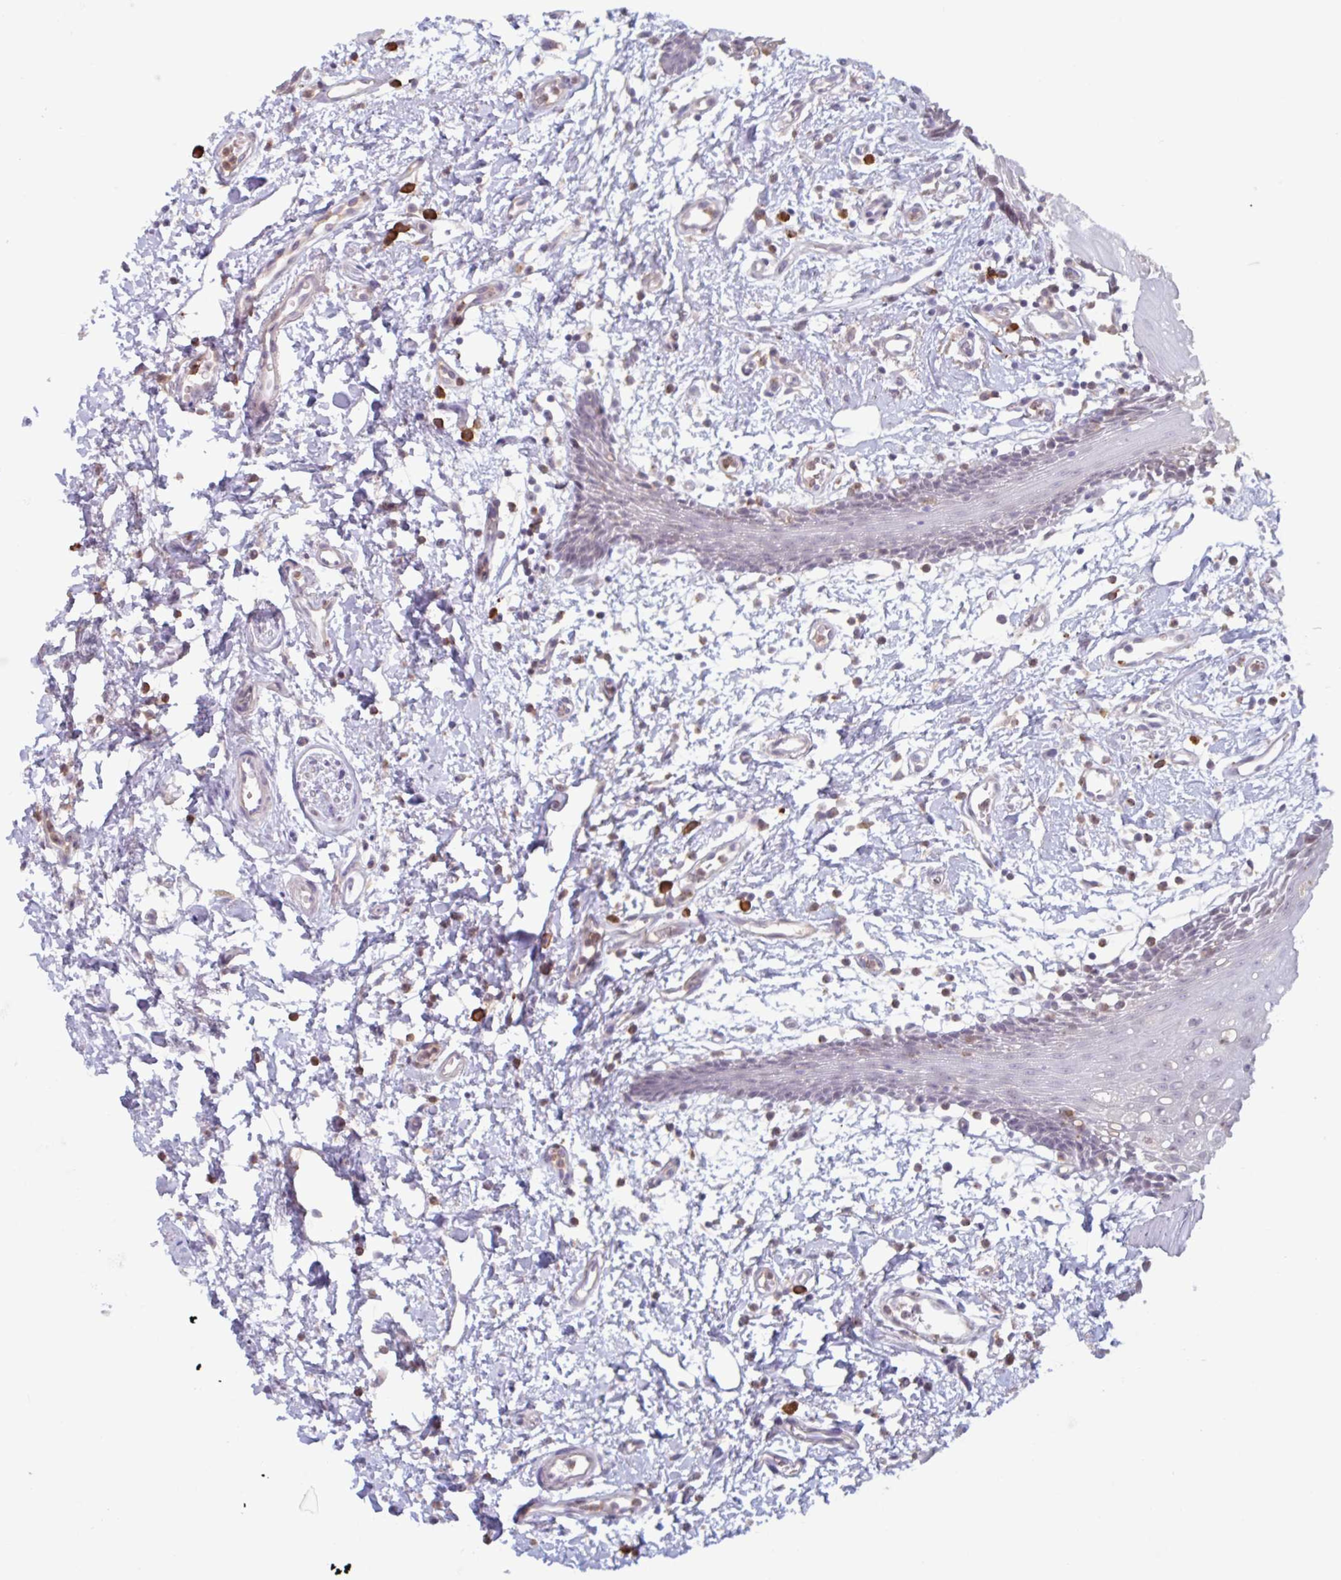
{"staining": {"intensity": "weak", "quantity": "<25%", "location": "nuclear"}, "tissue": "oral mucosa", "cell_type": "Squamous epithelial cells", "image_type": "normal", "snomed": [{"axis": "morphology", "description": "Normal tissue, NOS"}, {"axis": "topography", "description": "Oral tissue"}], "caption": "The histopathology image exhibits no staining of squamous epithelial cells in benign oral mucosa.", "gene": "TAF1D", "patient": {"sex": "female", "age": 59}}